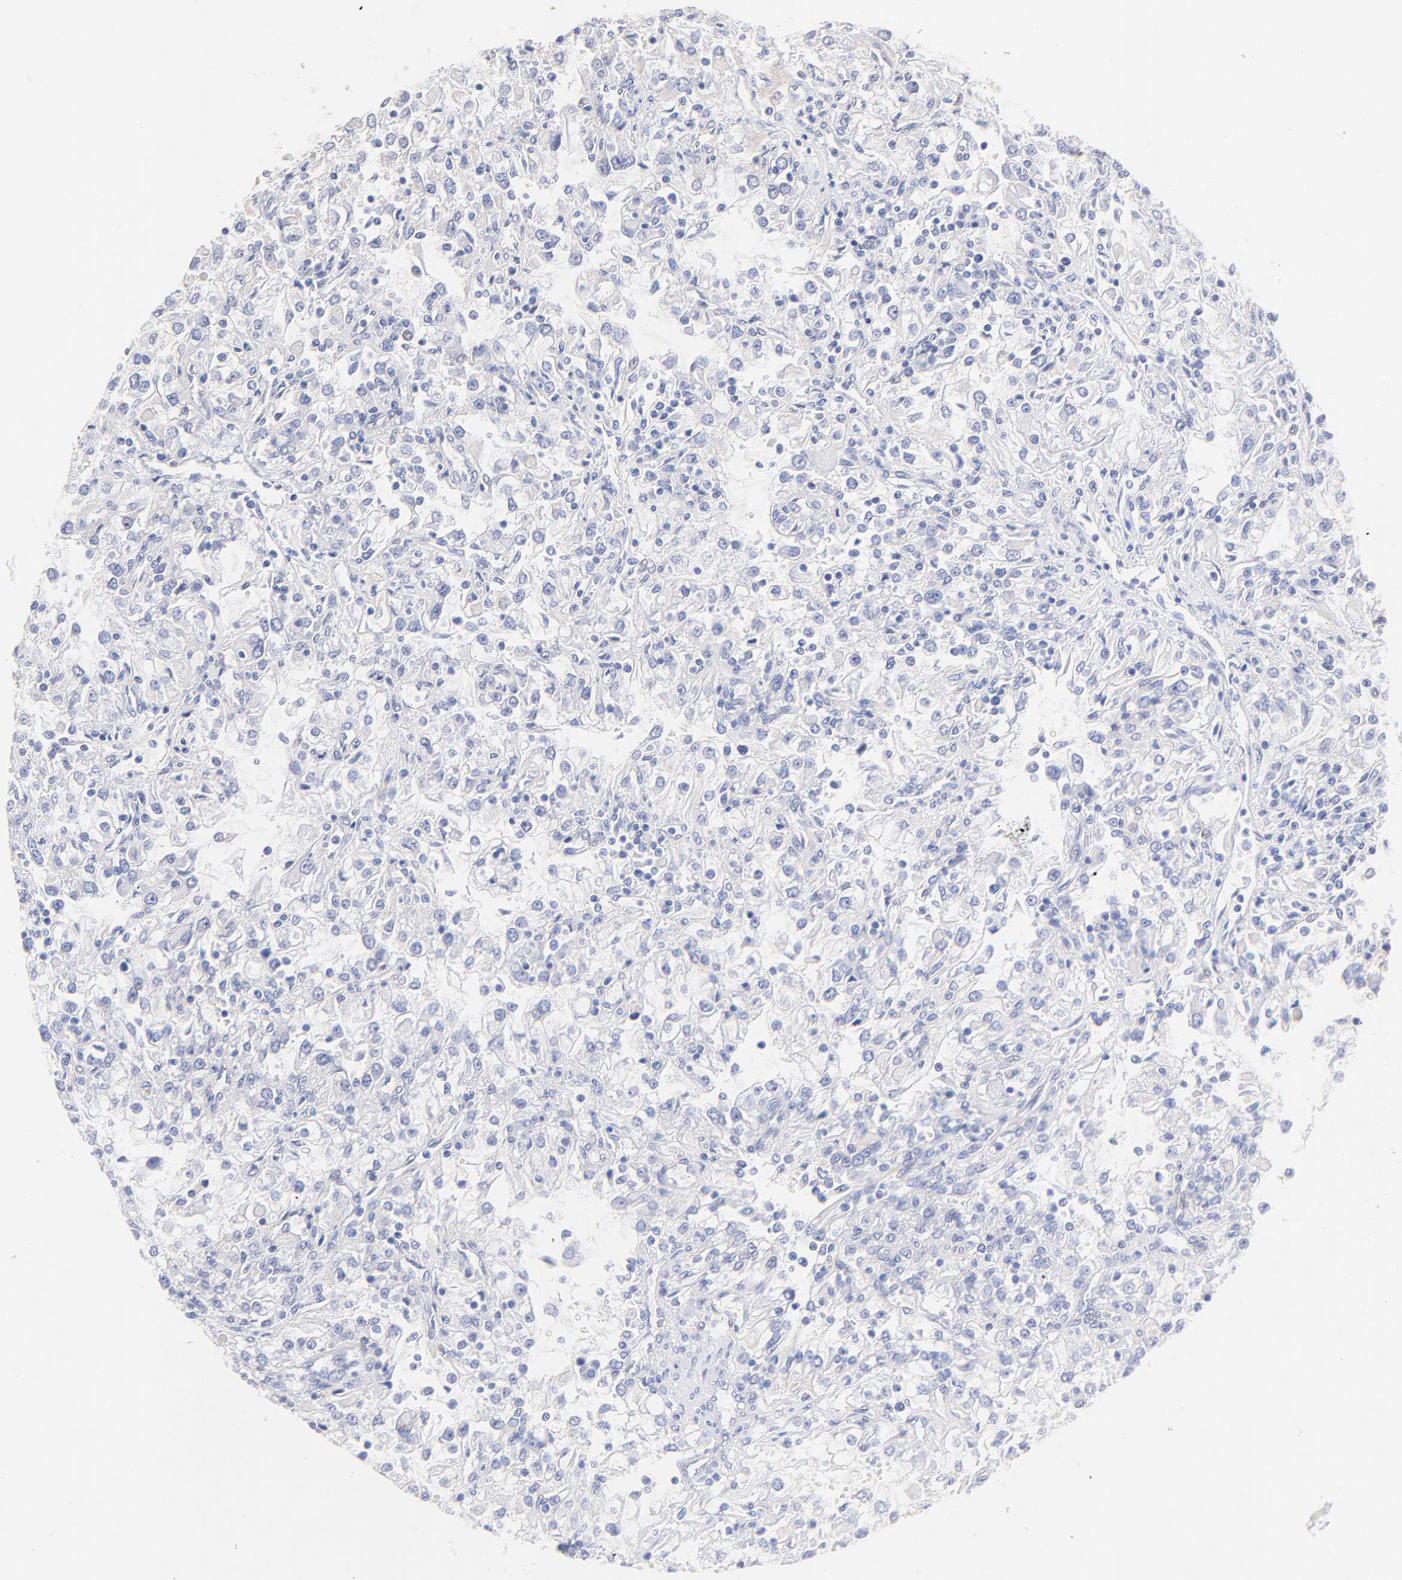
{"staining": {"intensity": "negative", "quantity": "none", "location": "none"}, "tissue": "renal cancer", "cell_type": "Tumor cells", "image_type": "cancer", "snomed": [{"axis": "morphology", "description": "Adenocarcinoma, NOS"}, {"axis": "topography", "description": "Kidney"}], "caption": "Tumor cells show no significant protein expression in adenocarcinoma (renal).", "gene": "ACTRT1", "patient": {"sex": "female", "age": 52}}